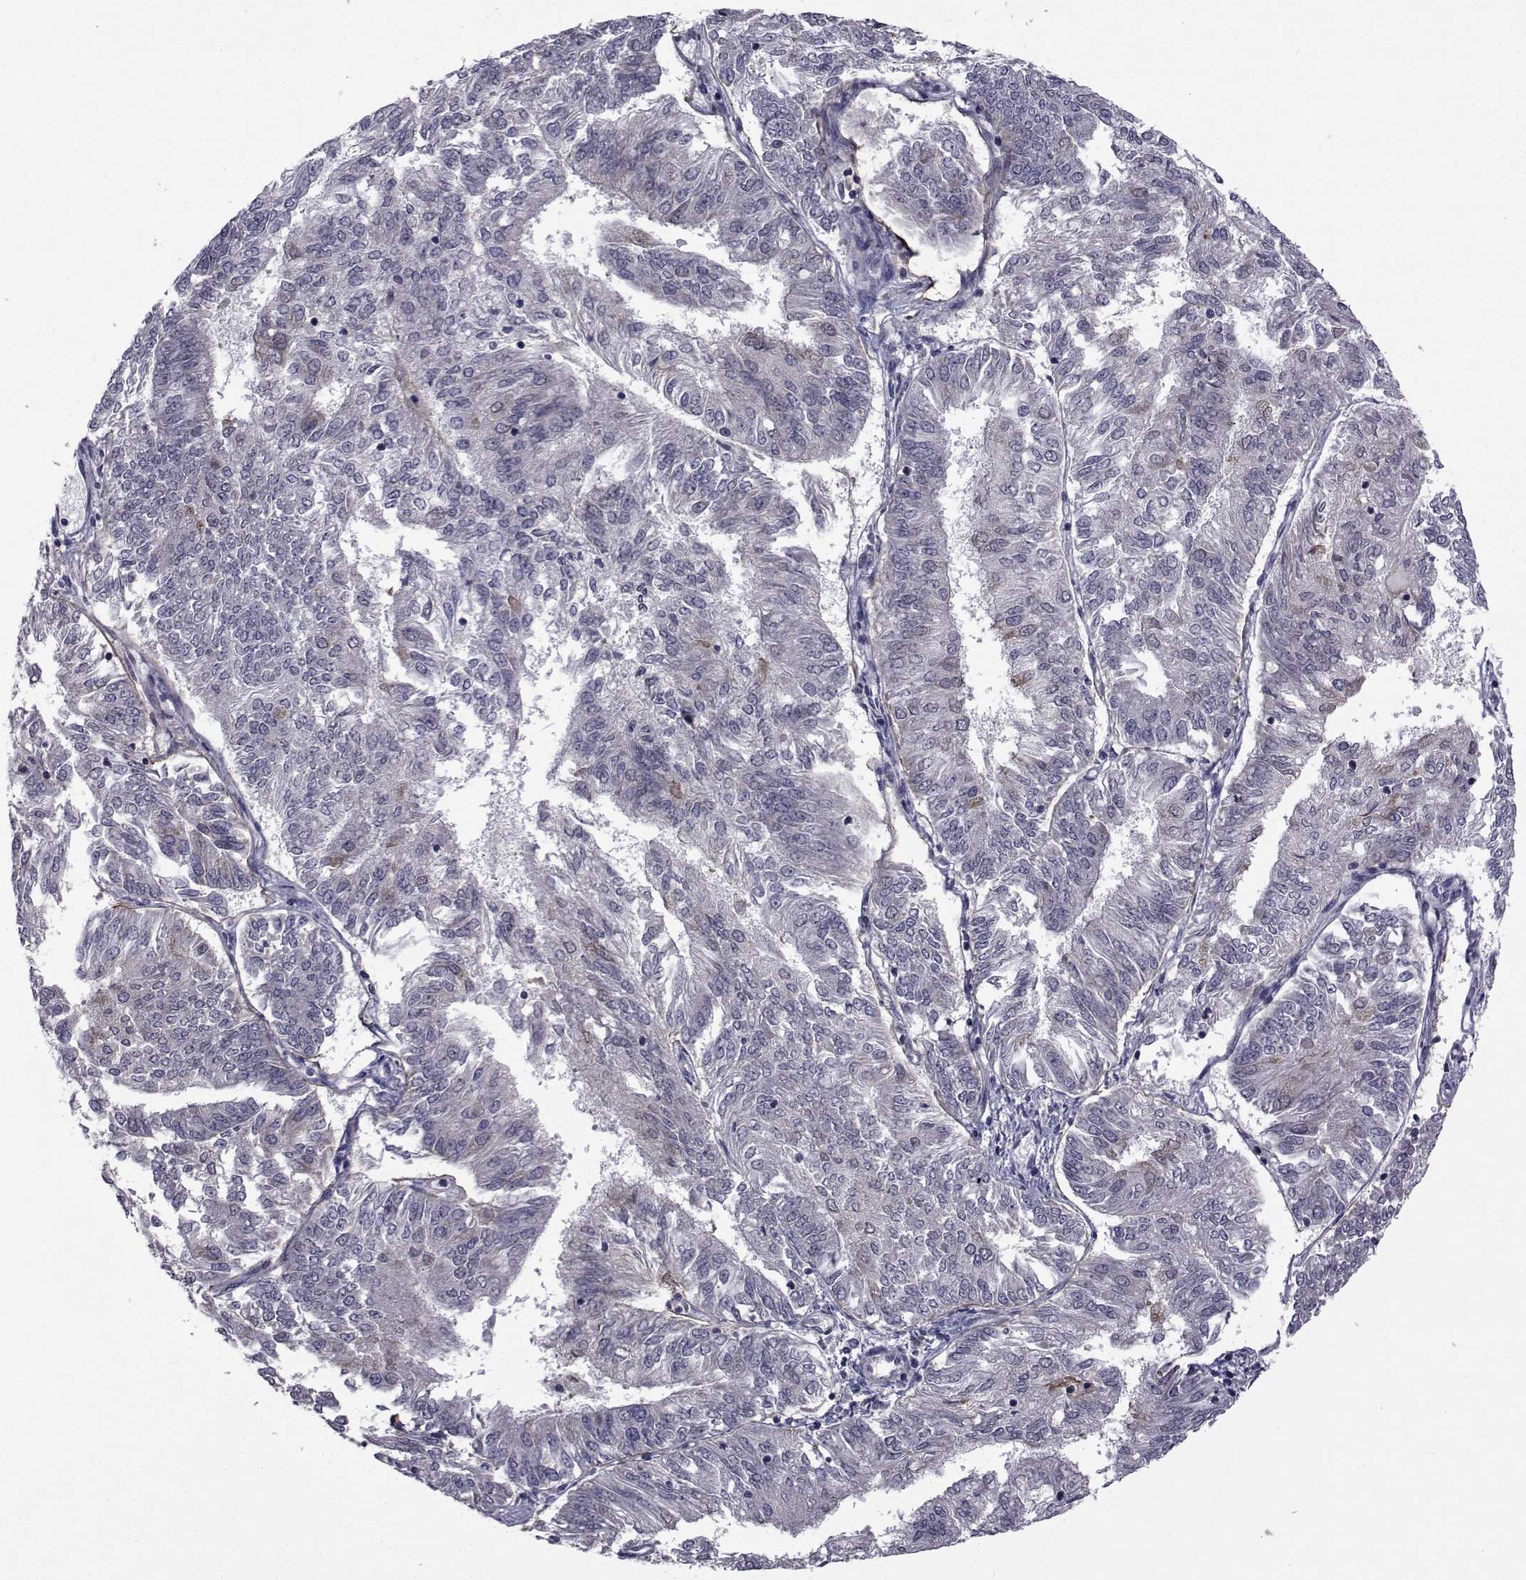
{"staining": {"intensity": "weak", "quantity": "<25%", "location": "cytoplasmic/membranous"}, "tissue": "endometrial cancer", "cell_type": "Tumor cells", "image_type": "cancer", "snomed": [{"axis": "morphology", "description": "Adenocarcinoma, NOS"}, {"axis": "topography", "description": "Endometrium"}], "caption": "IHC image of neoplastic tissue: human endometrial cancer stained with DAB (3,3'-diaminobenzidine) shows no significant protein staining in tumor cells.", "gene": "CFAP74", "patient": {"sex": "female", "age": 58}}